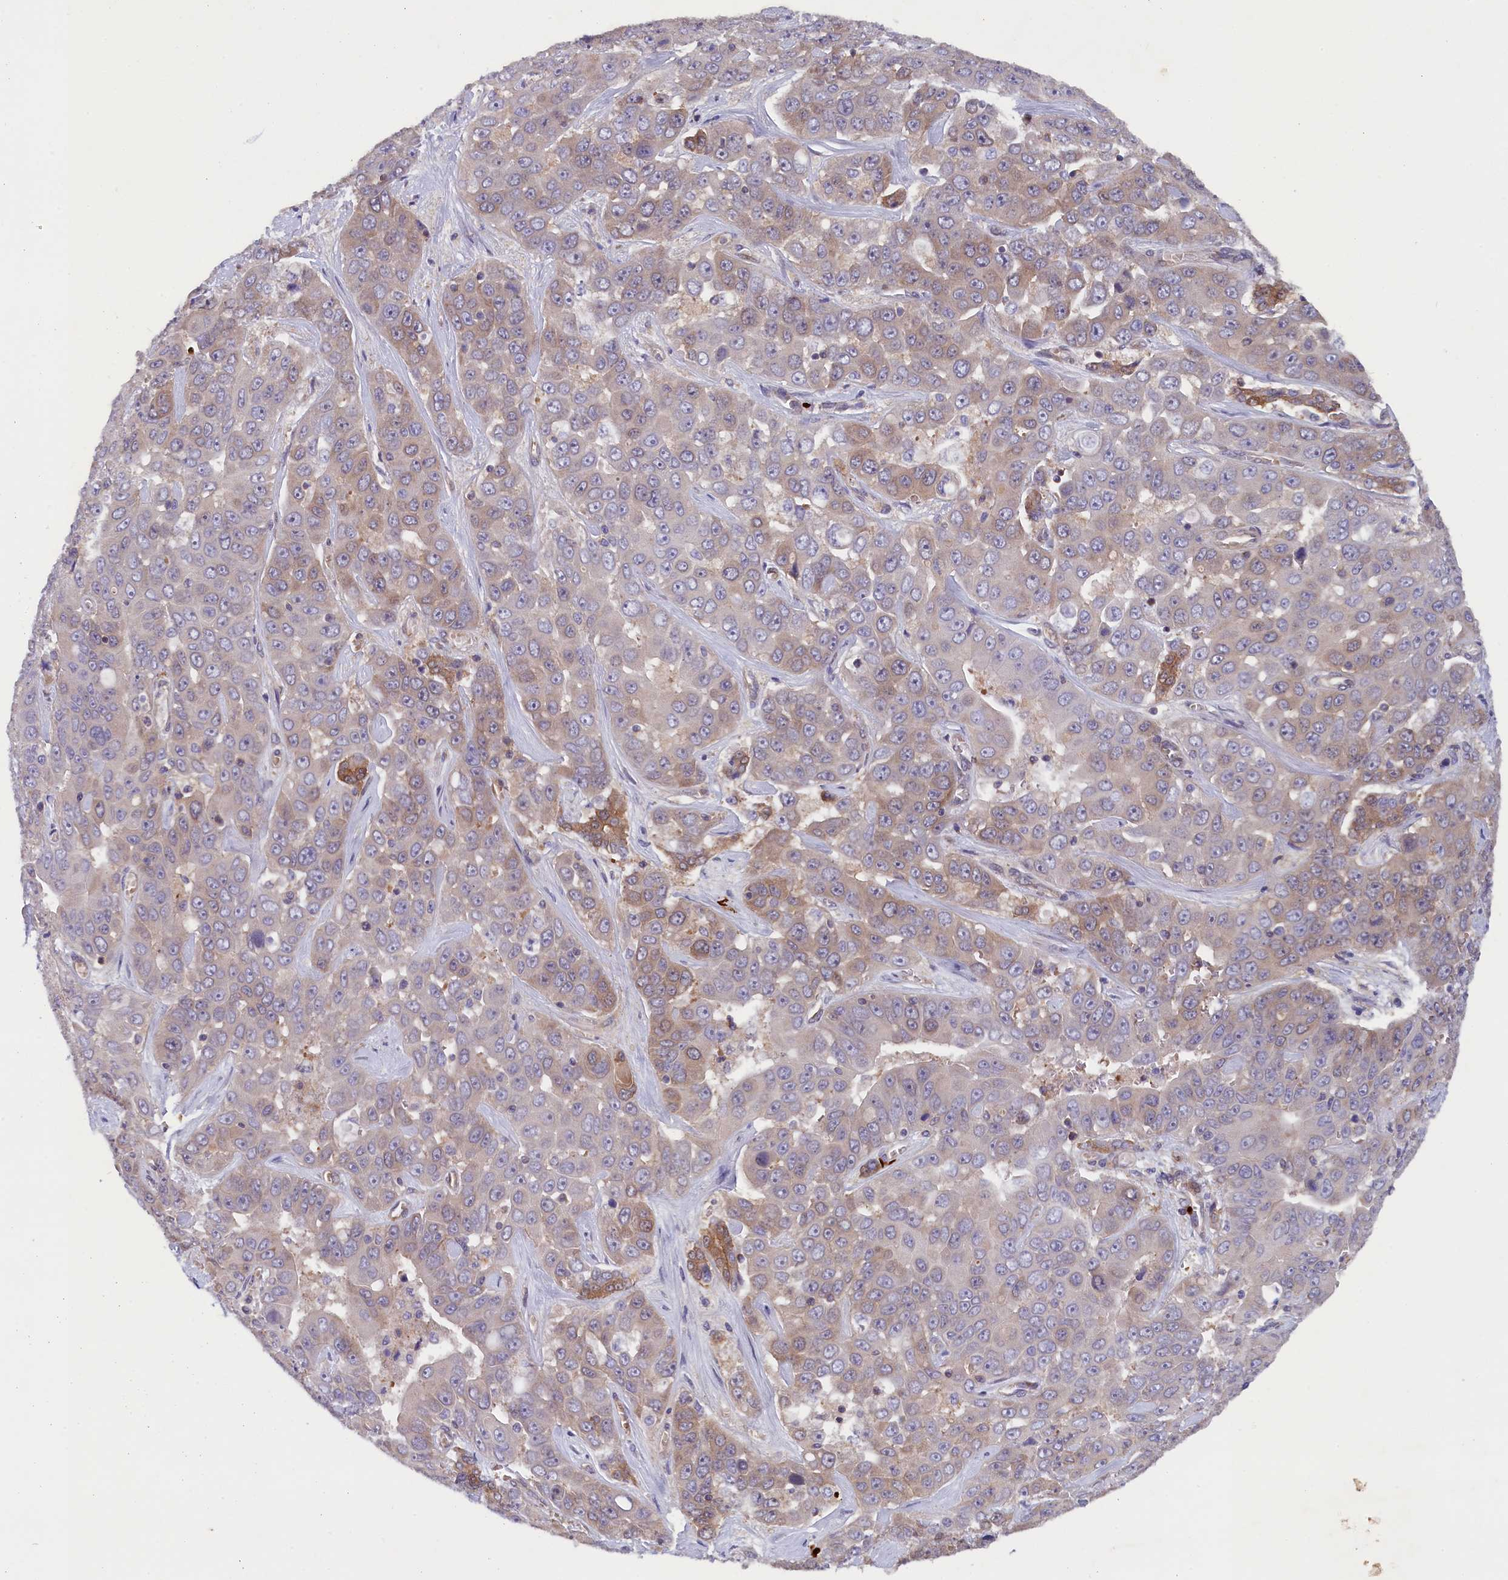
{"staining": {"intensity": "weak", "quantity": "<25%", "location": "cytoplasmic/membranous"}, "tissue": "liver cancer", "cell_type": "Tumor cells", "image_type": "cancer", "snomed": [{"axis": "morphology", "description": "Cholangiocarcinoma"}, {"axis": "topography", "description": "Liver"}], "caption": "Tumor cells are negative for brown protein staining in liver cancer. Brightfield microscopy of IHC stained with DAB (3,3'-diaminobenzidine) (brown) and hematoxylin (blue), captured at high magnification.", "gene": "JPT2", "patient": {"sex": "female", "age": 52}}